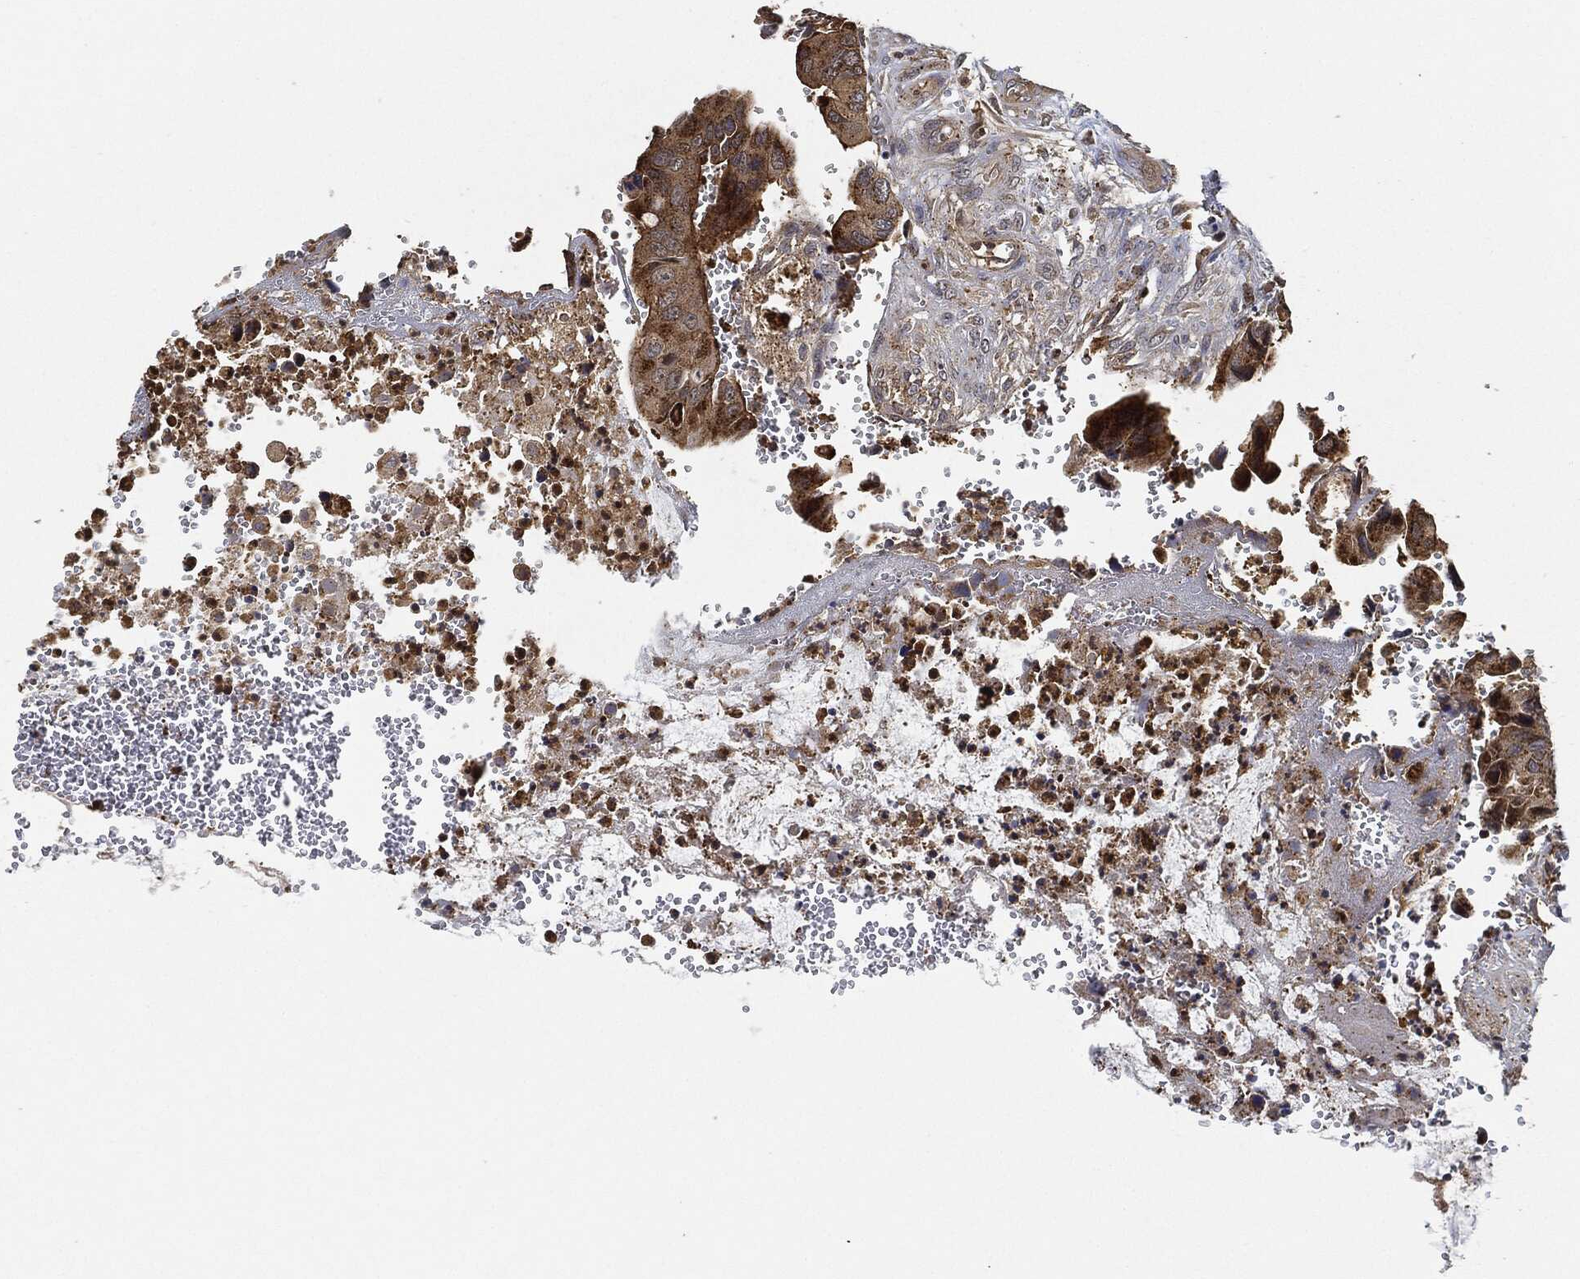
{"staining": {"intensity": "strong", "quantity": "25%-75%", "location": "cytoplasmic/membranous"}, "tissue": "colorectal cancer", "cell_type": "Tumor cells", "image_type": "cancer", "snomed": [{"axis": "morphology", "description": "Adenocarcinoma, NOS"}, {"axis": "topography", "description": "Colon"}], "caption": "Immunohistochemical staining of human adenocarcinoma (colorectal) exhibits strong cytoplasmic/membranous protein positivity in about 25%-75% of tumor cells.", "gene": "MAP3K3", "patient": {"sex": "female", "age": 78}}